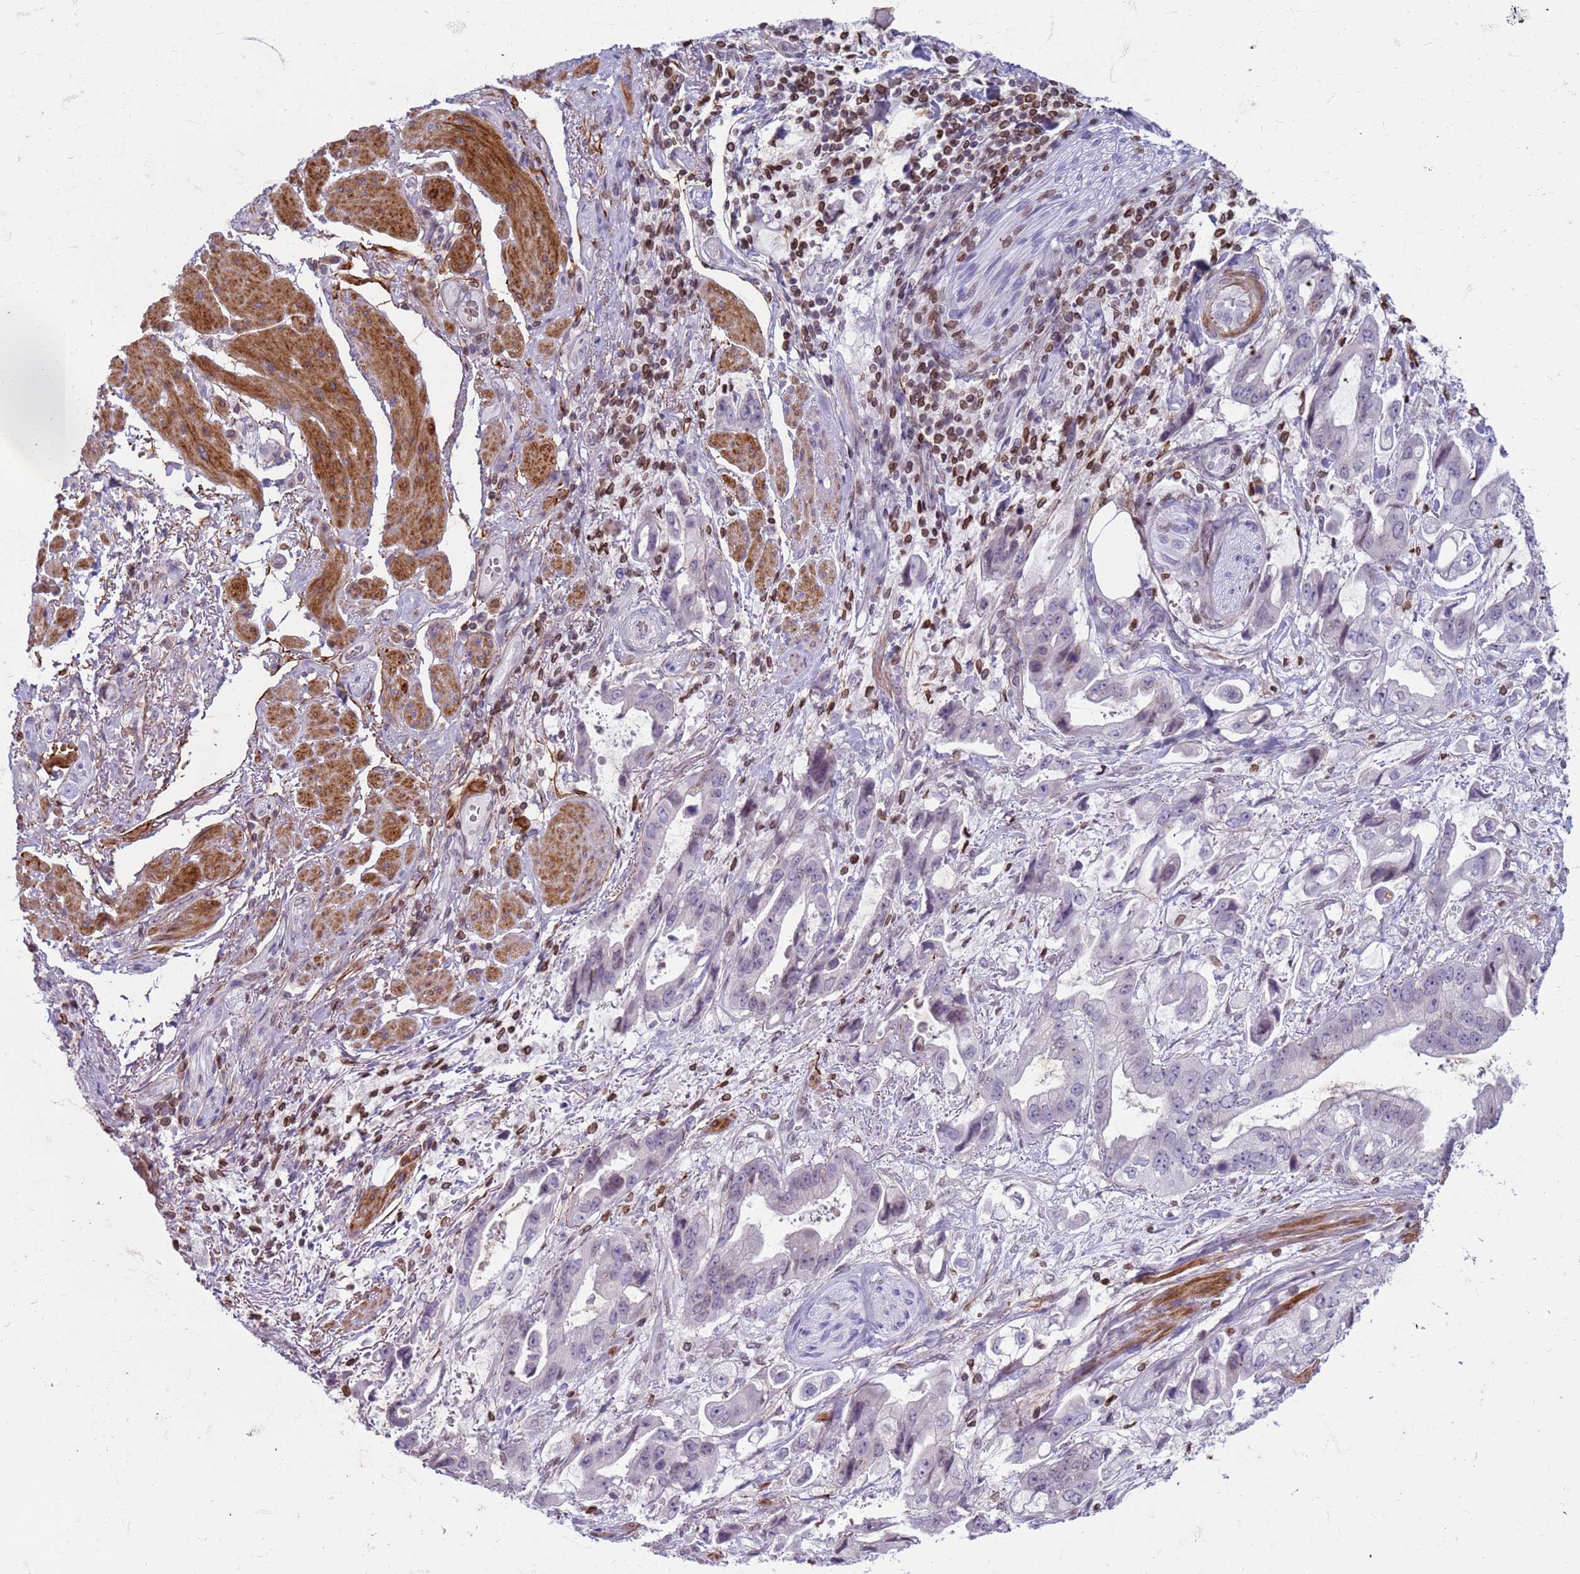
{"staining": {"intensity": "negative", "quantity": "none", "location": "none"}, "tissue": "stomach cancer", "cell_type": "Tumor cells", "image_type": "cancer", "snomed": [{"axis": "morphology", "description": "Adenocarcinoma, NOS"}, {"axis": "topography", "description": "Stomach"}], "caption": "Immunohistochemistry photomicrograph of stomach cancer (adenocarcinoma) stained for a protein (brown), which displays no positivity in tumor cells.", "gene": "METTL25B", "patient": {"sex": "male", "age": 62}}